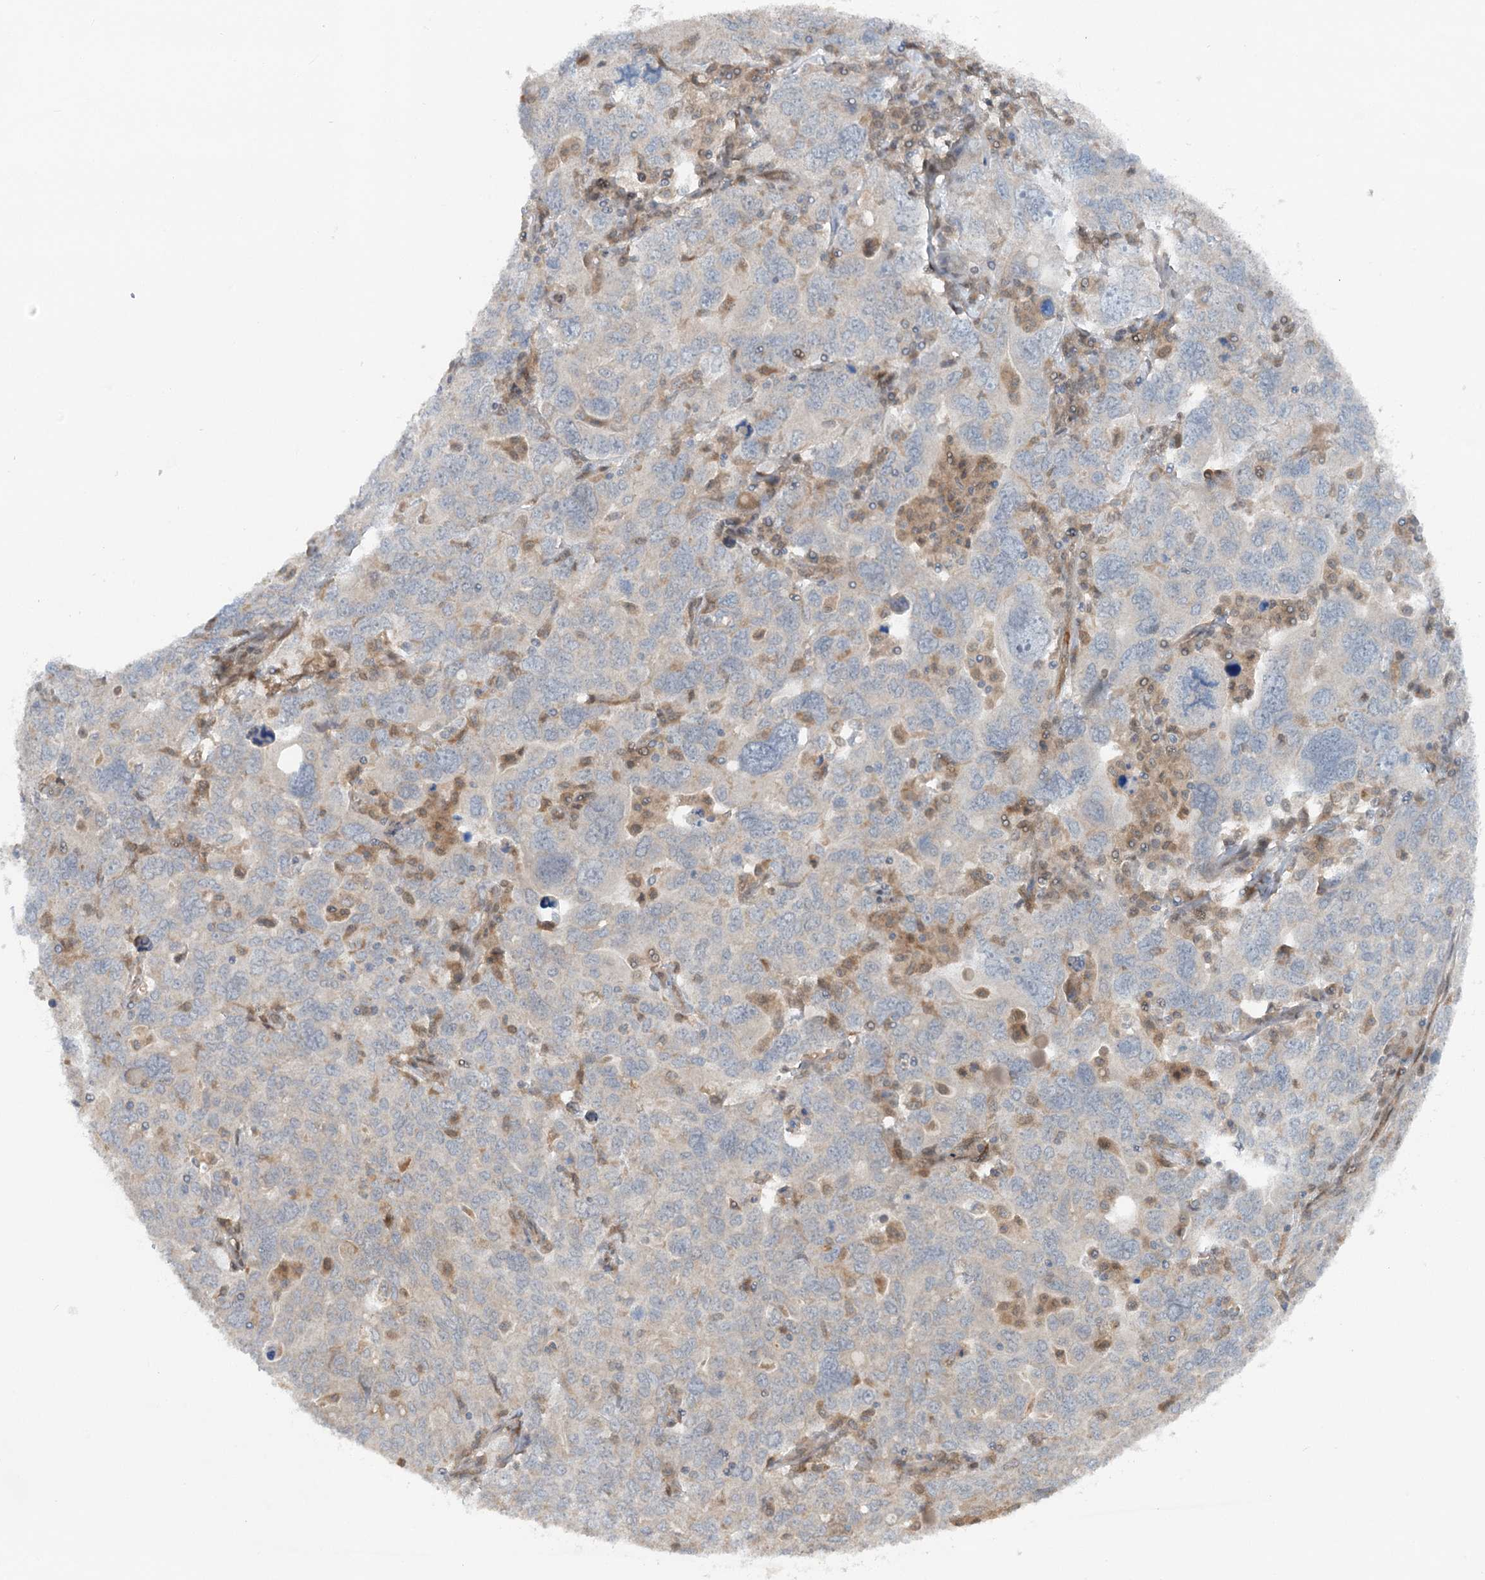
{"staining": {"intensity": "weak", "quantity": "<25%", "location": "cytoplasmic/membranous"}, "tissue": "ovarian cancer", "cell_type": "Tumor cells", "image_type": "cancer", "snomed": [{"axis": "morphology", "description": "Carcinoma, endometroid"}, {"axis": "topography", "description": "Ovary"}], "caption": "Photomicrograph shows no significant protein staining in tumor cells of ovarian cancer. (Immunohistochemistry, brightfield microscopy, high magnification).", "gene": "GBE1", "patient": {"sex": "female", "age": 62}}